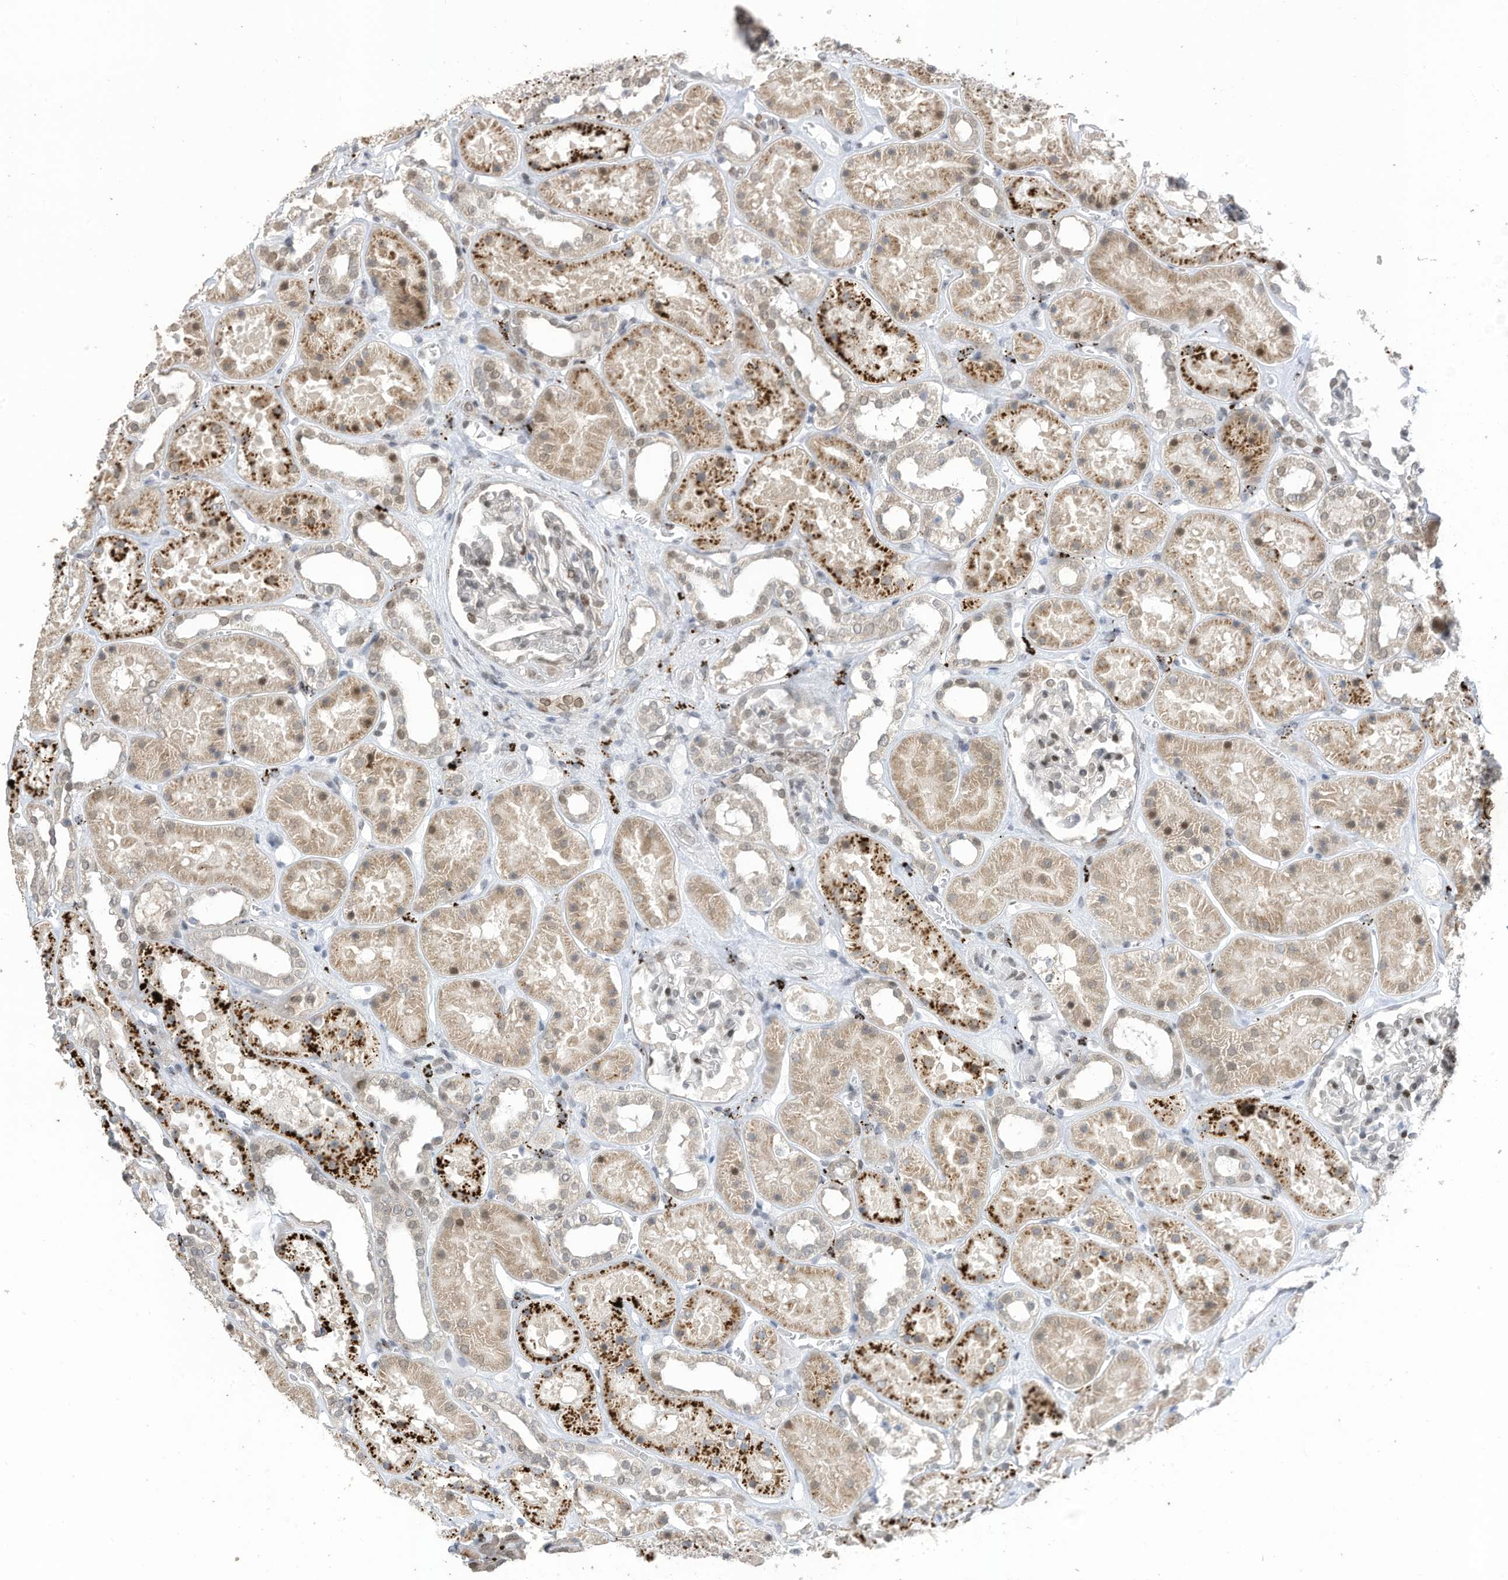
{"staining": {"intensity": "weak", "quantity": "25%-75%", "location": "nuclear"}, "tissue": "kidney", "cell_type": "Cells in glomeruli", "image_type": "normal", "snomed": [{"axis": "morphology", "description": "Normal tissue, NOS"}, {"axis": "topography", "description": "Kidney"}], "caption": "Cells in glomeruli reveal low levels of weak nuclear staining in approximately 25%-75% of cells in benign kidney.", "gene": "RABL3", "patient": {"sex": "female", "age": 41}}